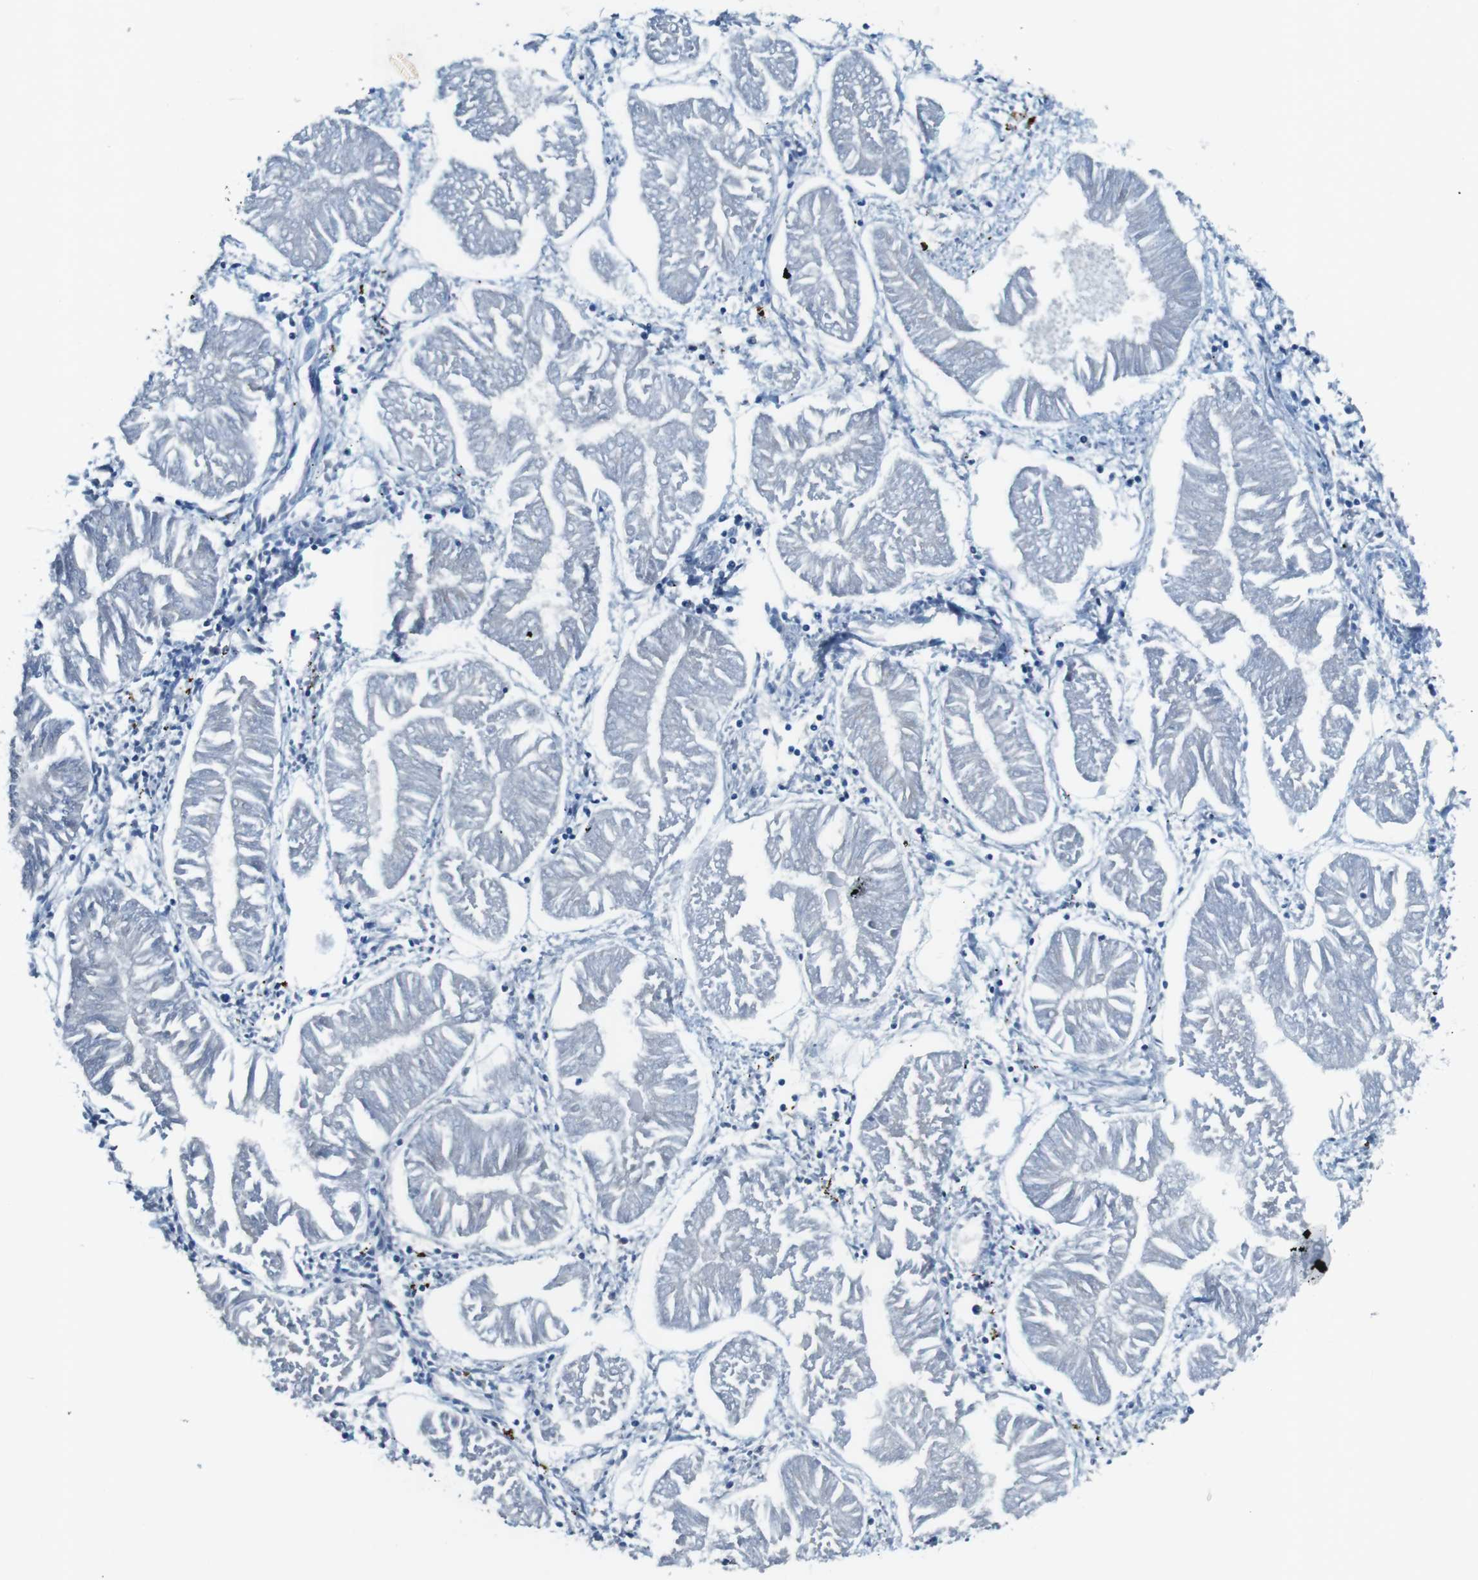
{"staining": {"intensity": "negative", "quantity": "none", "location": "none"}, "tissue": "endometrial cancer", "cell_type": "Tumor cells", "image_type": "cancer", "snomed": [{"axis": "morphology", "description": "Adenocarcinoma, NOS"}, {"axis": "topography", "description": "Endometrium"}], "caption": "An IHC micrograph of endometrial cancer (adenocarcinoma) is shown. There is no staining in tumor cells of endometrial cancer (adenocarcinoma).", "gene": "SLC35A3", "patient": {"sex": "female", "age": 53}}